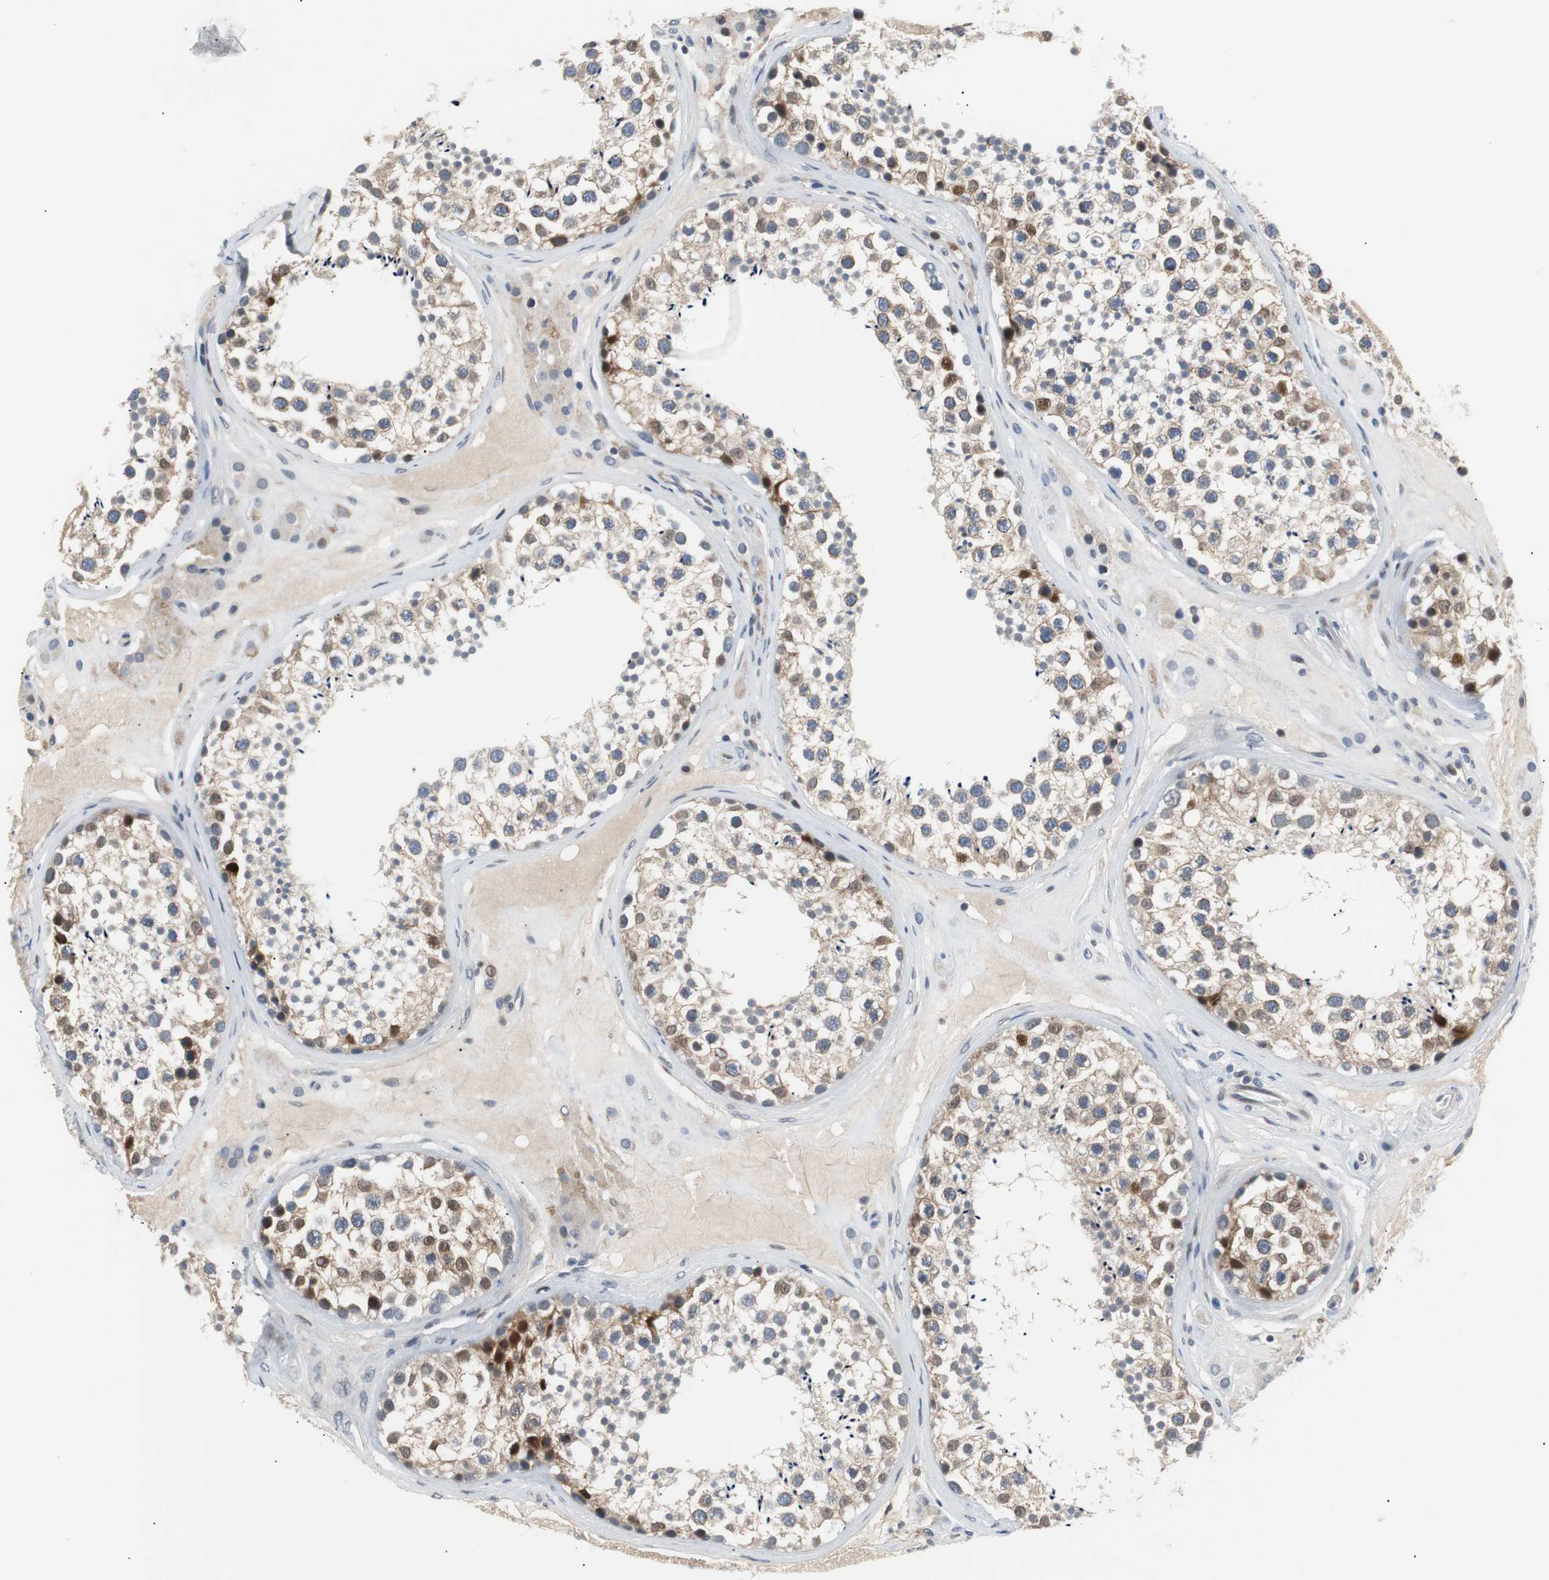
{"staining": {"intensity": "moderate", "quantity": "<25%", "location": "cytoplasmic/membranous,nuclear"}, "tissue": "testis", "cell_type": "Cells in seminiferous ducts", "image_type": "normal", "snomed": [{"axis": "morphology", "description": "Normal tissue, NOS"}, {"axis": "topography", "description": "Testis"}], "caption": "Testis was stained to show a protein in brown. There is low levels of moderate cytoplasmic/membranous,nuclear positivity in about <25% of cells in seminiferous ducts.", "gene": "MAP2K4", "patient": {"sex": "male", "age": 46}}